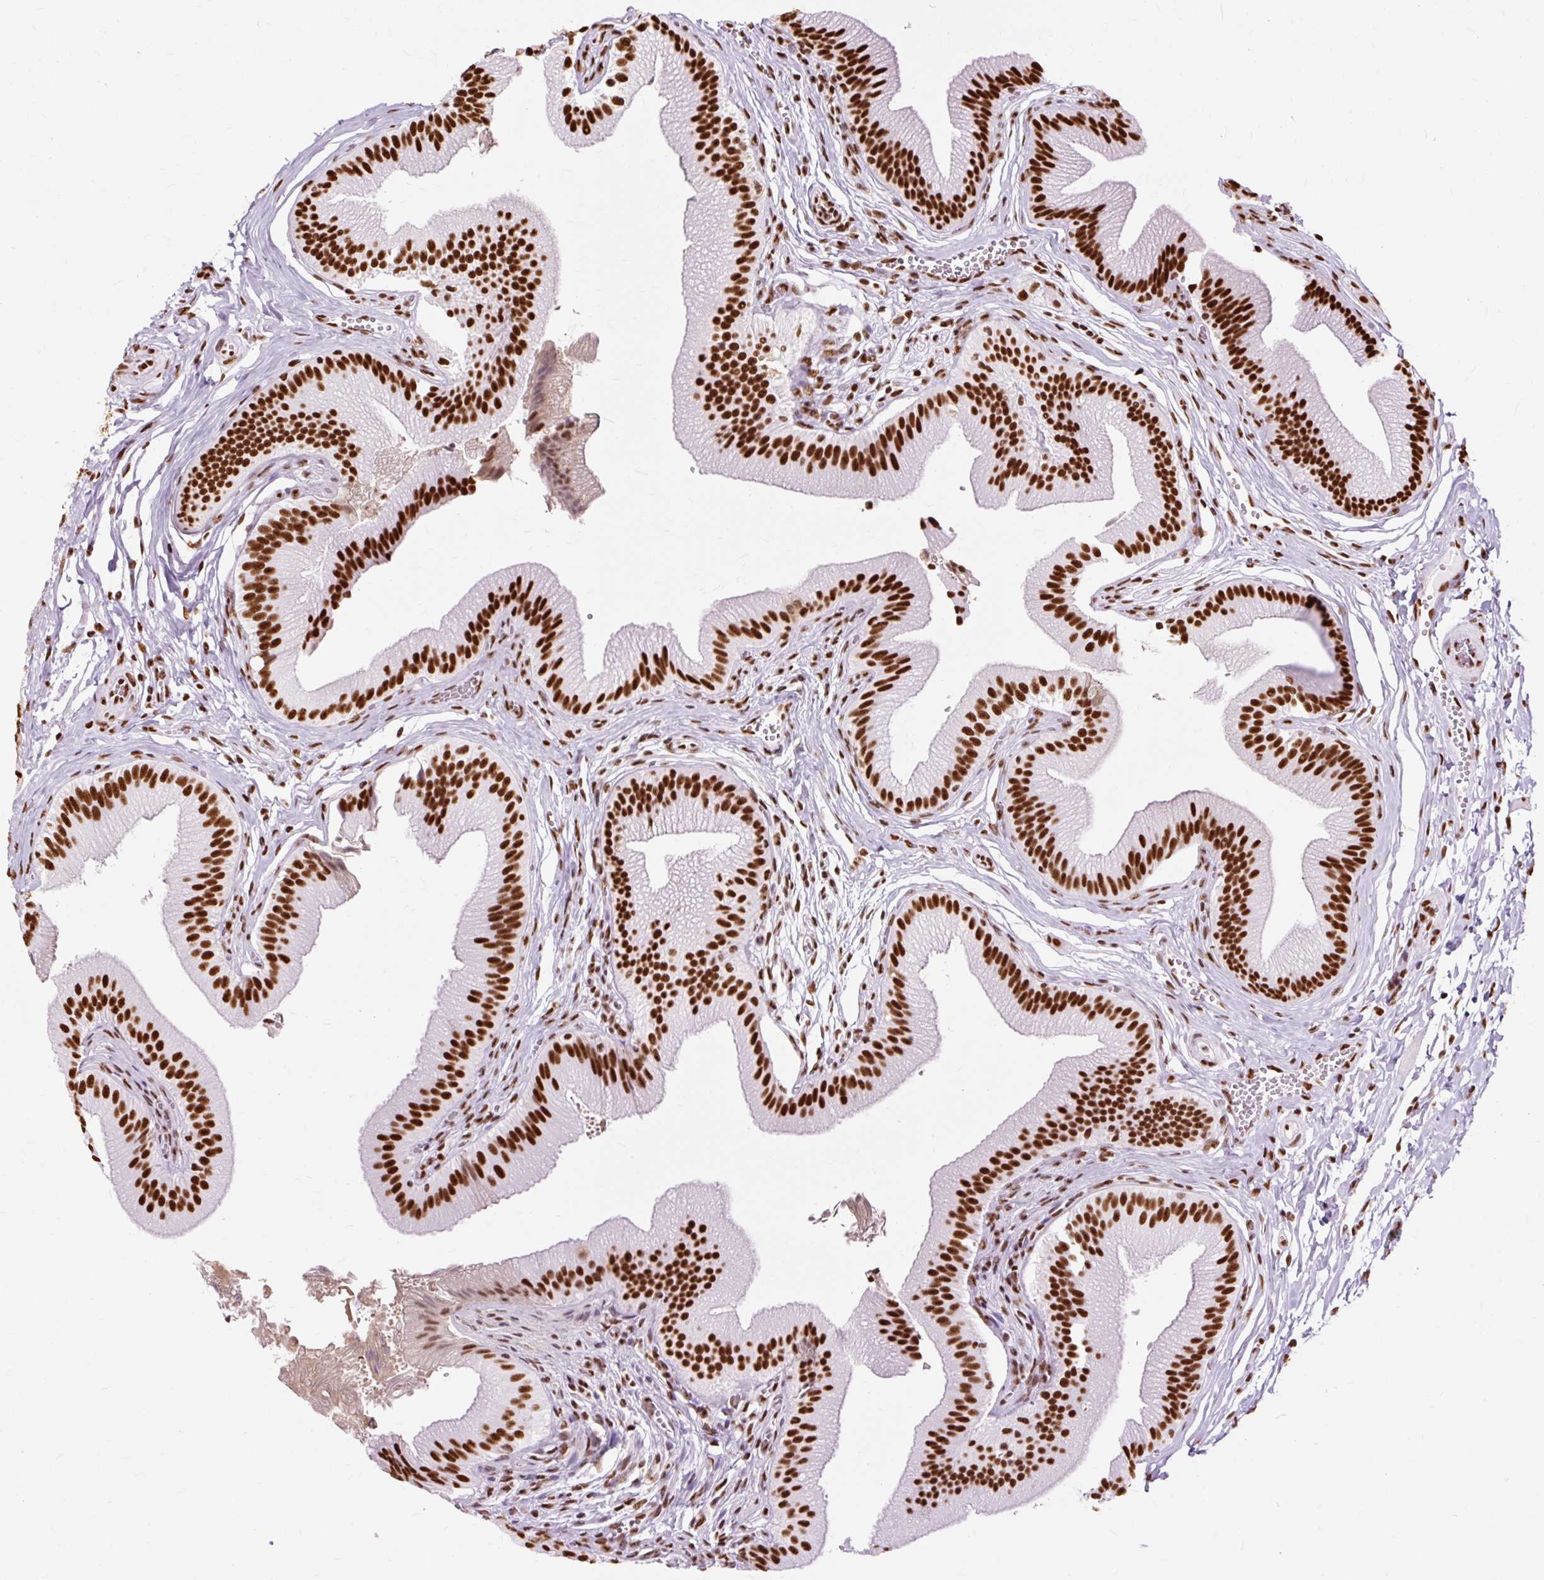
{"staining": {"intensity": "strong", "quantity": ">75%", "location": "nuclear"}, "tissue": "gallbladder", "cell_type": "Glandular cells", "image_type": "normal", "snomed": [{"axis": "morphology", "description": "Normal tissue, NOS"}, {"axis": "topography", "description": "Gallbladder"}], "caption": "Gallbladder stained for a protein reveals strong nuclear positivity in glandular cells.", "gene": "XRCC6", "patient": {"sex": "male", "age": 17}}